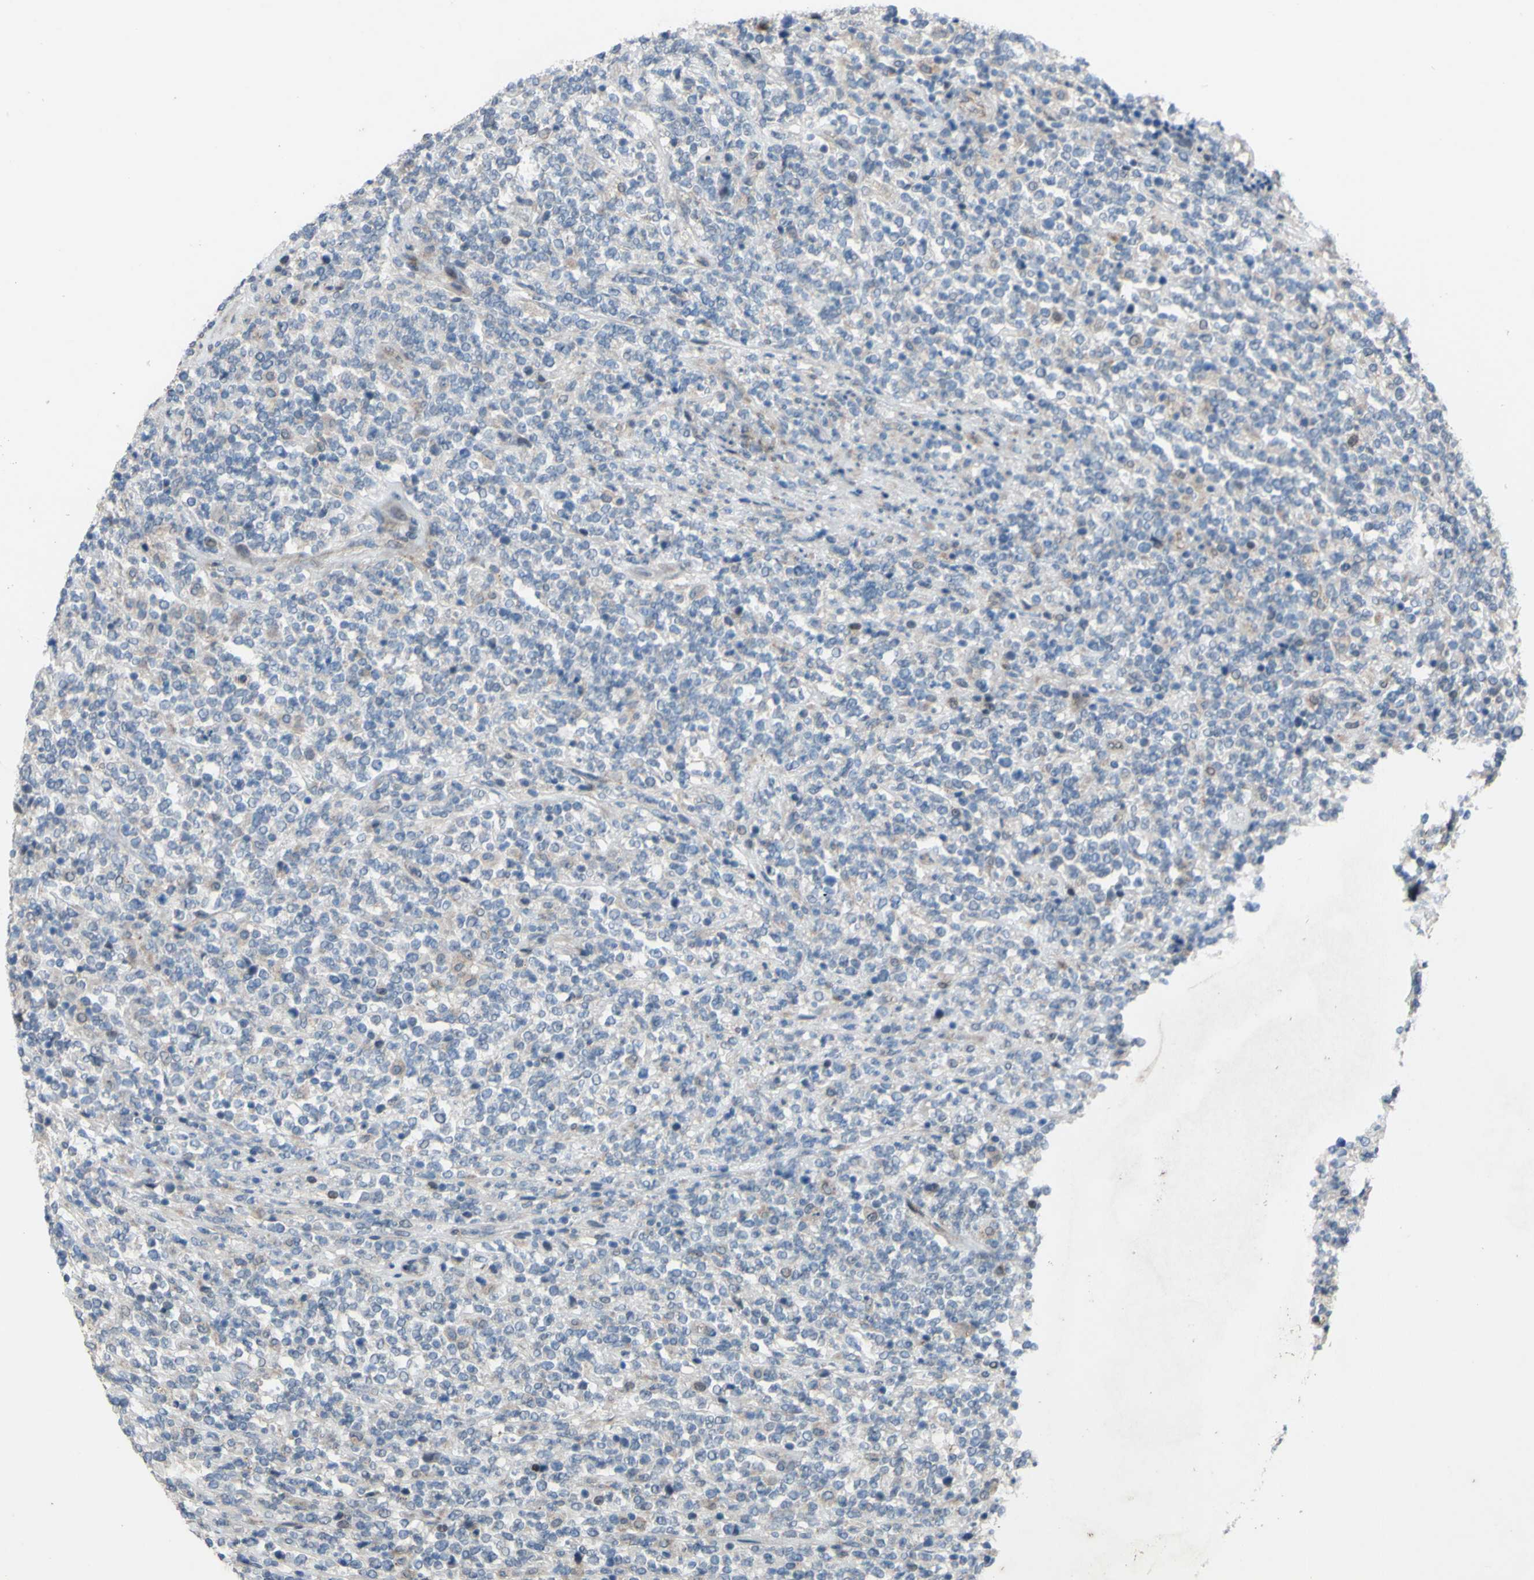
{"staining": {"intensity": "negative", "quantity": "none", "location": "none"}, "tissue": "lymphoma", "cell_type": "Tumor cells", "image_type": "cancer", "snomed": [{"axis": "morphology", "description": "Malignant lymphoma, non-Hodgkin's type, High grade"}, {"axis": "topography", "description": "Soft tissue"}], "caption": "A high-resolution photomicrograph shows IHC staining of lymphoma, which displays no significant expression in tumor cells.", "gene": "CDCP1", "patient": {"sex": "male", "age": 18}}